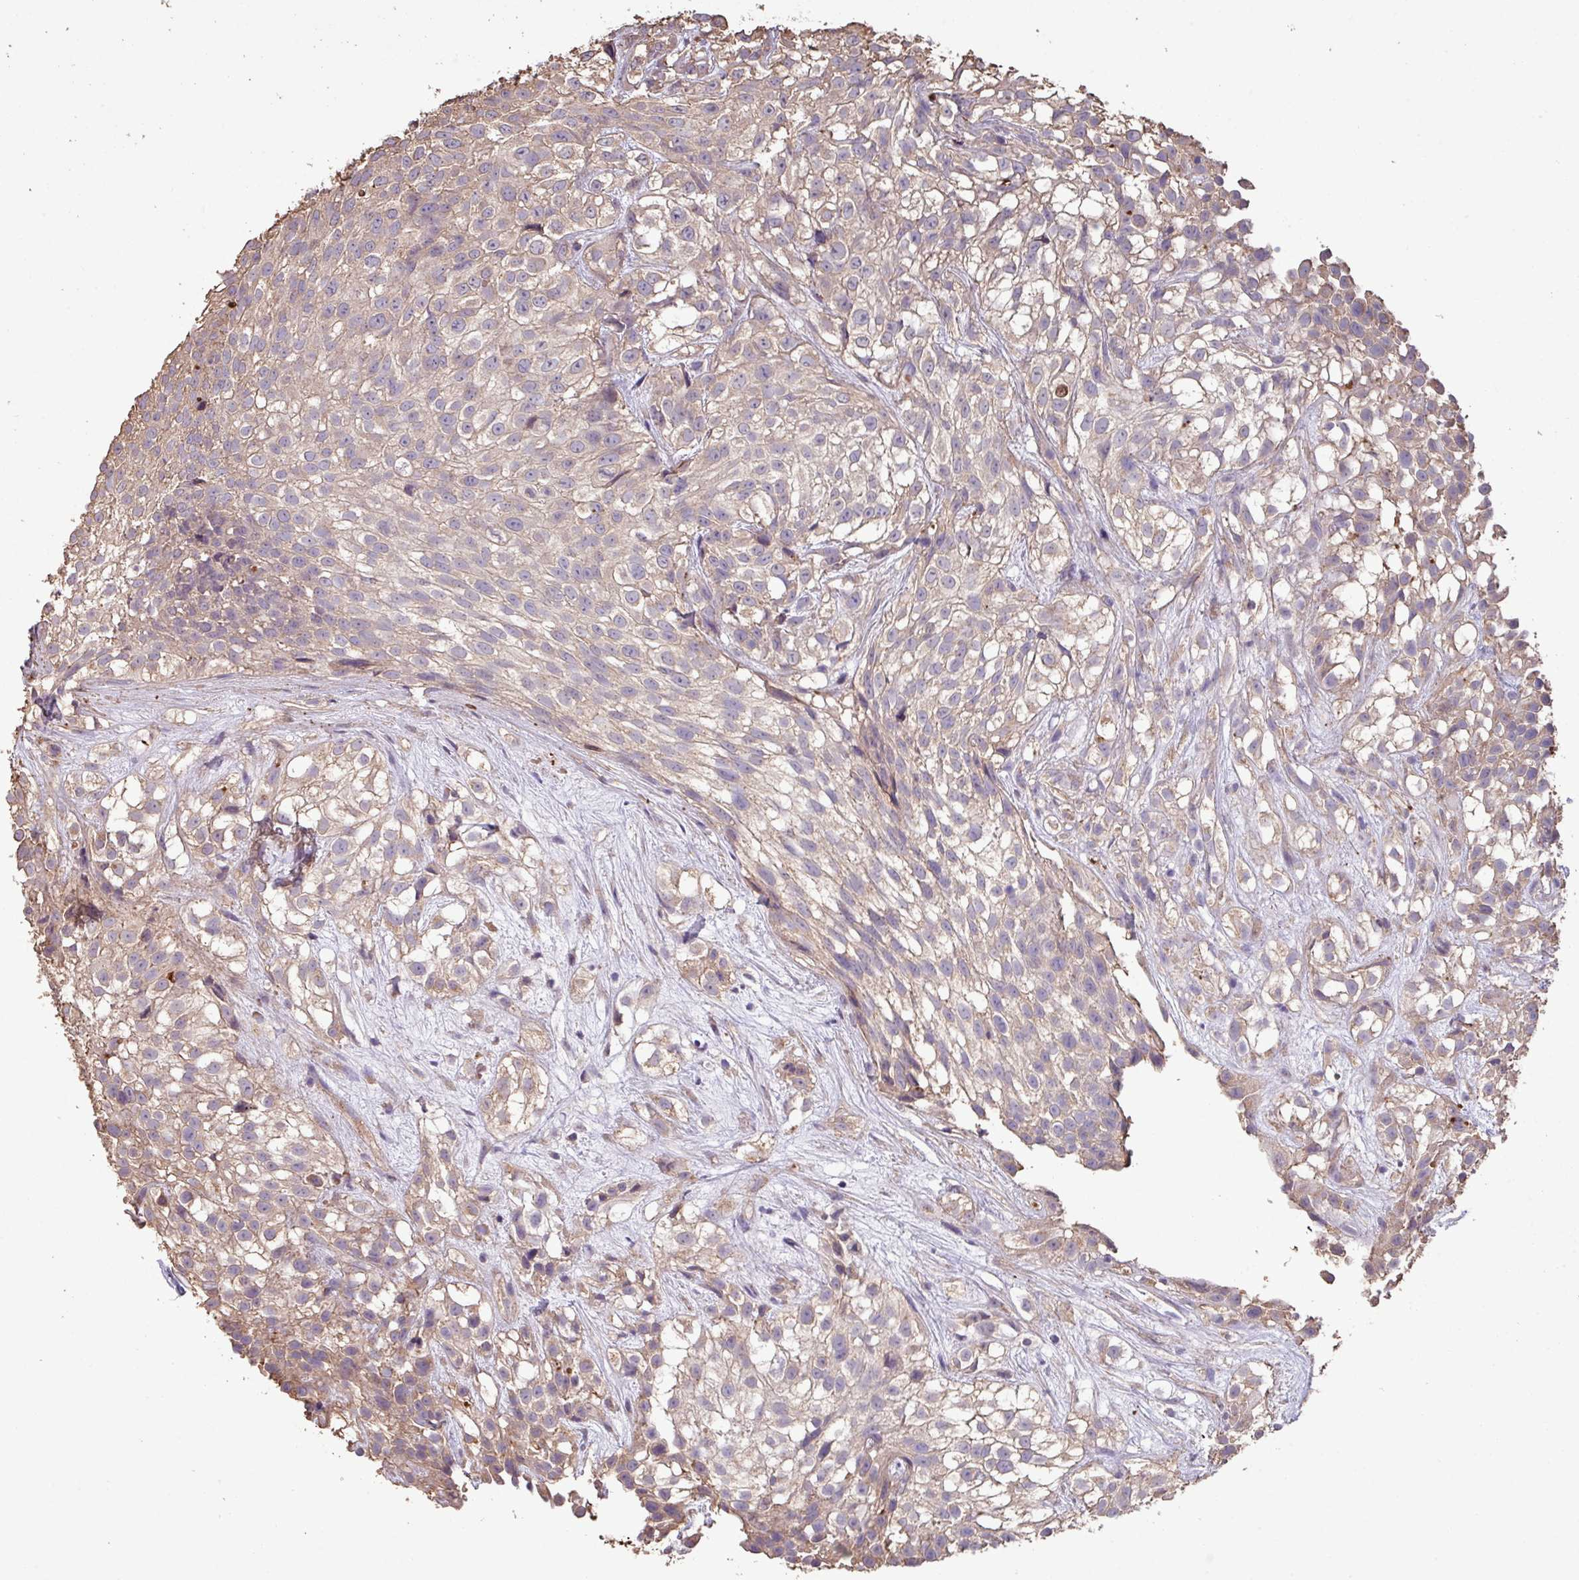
{"staining": {"intensity": "weak", "quantity": "25%-75%", "location": "cytoplasmic/membranous"}, "tissue": "urothelial cancer", "cell_type": "Tumor cells", "image_type": "cancer", "snomed": [{"axis": "morphology", "description": "Urothelial carcinoma, High grade"}, {"axis": "topography", "description": "Urinary bladder"}], "caption": "Urothelial cancer was stained to show a protein in brown. There is low levels of weak cytoplasmic/membranous positivity in approximately 25%-75% of tumor cells.", "gene": "CAMK2B", "patient": {"sex": "male", "age": 56}}